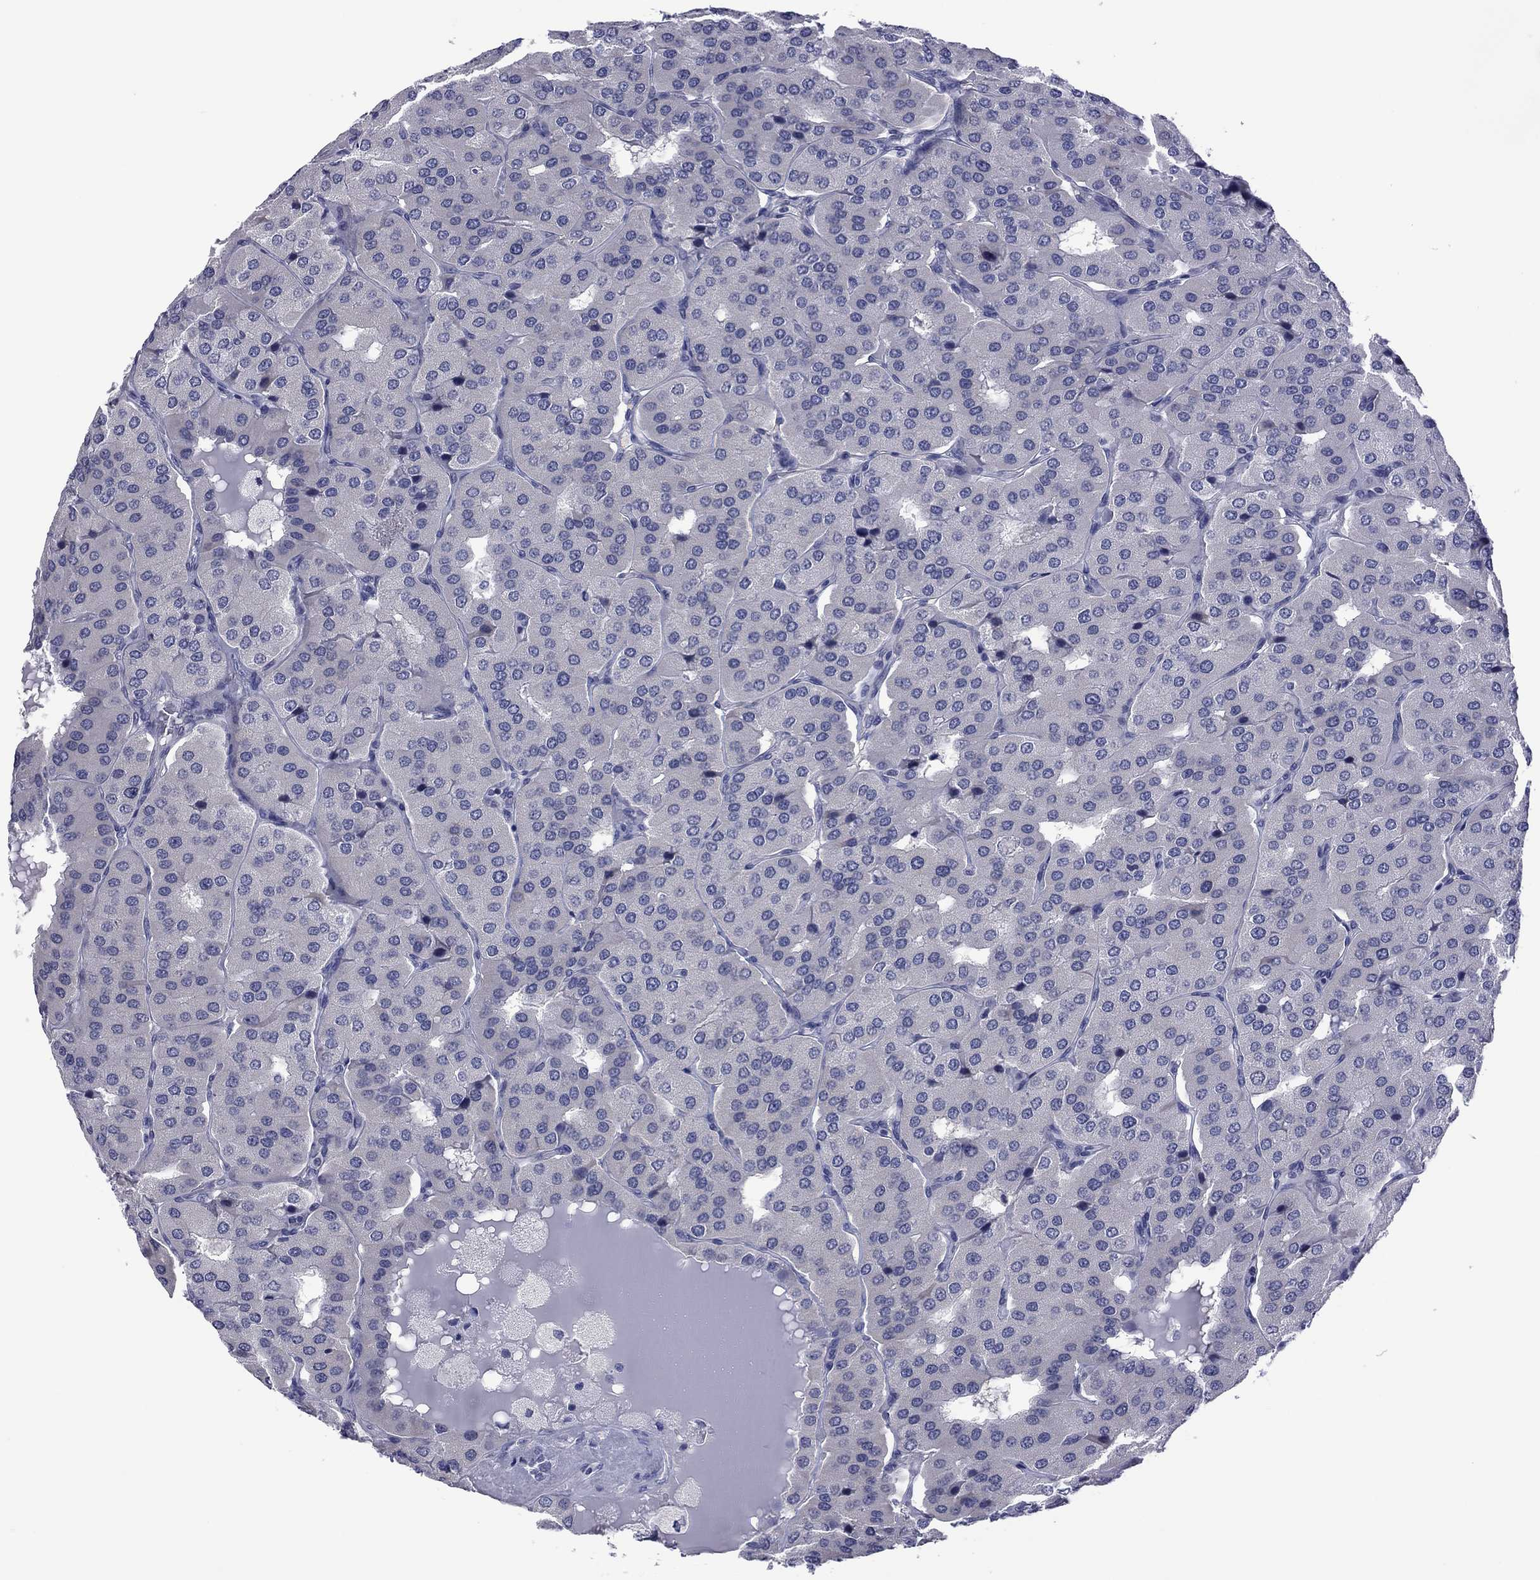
{"staining": {"intensity": "negative", "quantity": "none", "location": "none"}, "tissue": "parathyroid gland", "cell_type": "Glandular cells", "image_type": "normal", "snomed": [{"axis": "morphology", "description": "Normal tissue, NOS"}, {"axis": "morphology", "description": "Adenoma, NOS"}, {"axis": "topography", "description": "Parathyroid gland"}], "caption": "High power microscopy image of an IHC image of benign parathyroid gland, revealing no significant staining in glandular cells. (DAB immunohistochemistry (IHC), high magnification).", "gene": "POU5F2", "patient": {"sex": "female", "age": 86}}